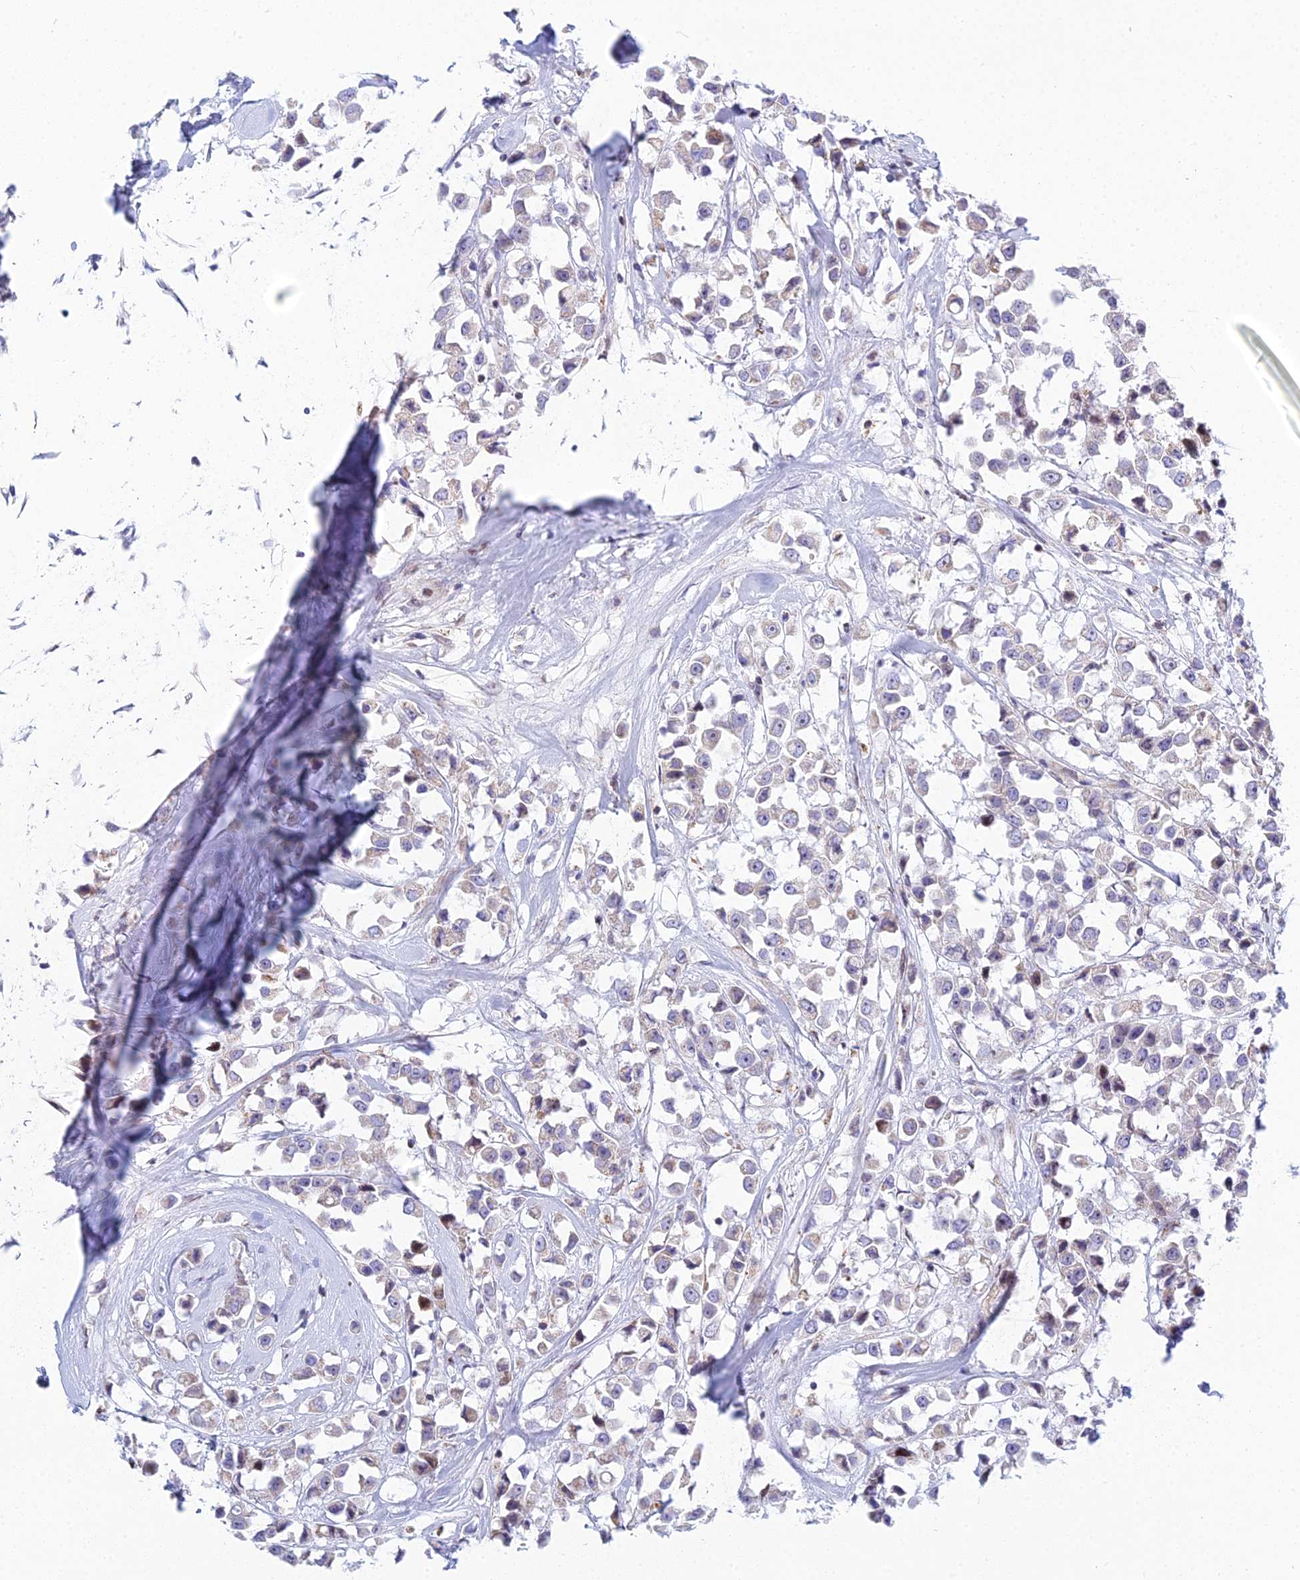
{"staining": {"intensity": "weak", "quantity": "<25%", "location": "cytoplasmic/membranous"}, "tissue": "breast cancer", "cell_type": "Tumor cells", "image_type": "cancer", "snomed": [{"axis": "morphology", "description": "Duct carcinoma"}, {"axis": "topography", "description": "Breast"}], "caption": "This is an immunohistochemistry (IHC) histopathology image of human breast invasive ductal carcinoma. There is no staining in tumor cells.", "gene": "PRR13", "patient": {"sex": "female", "age": 61}}